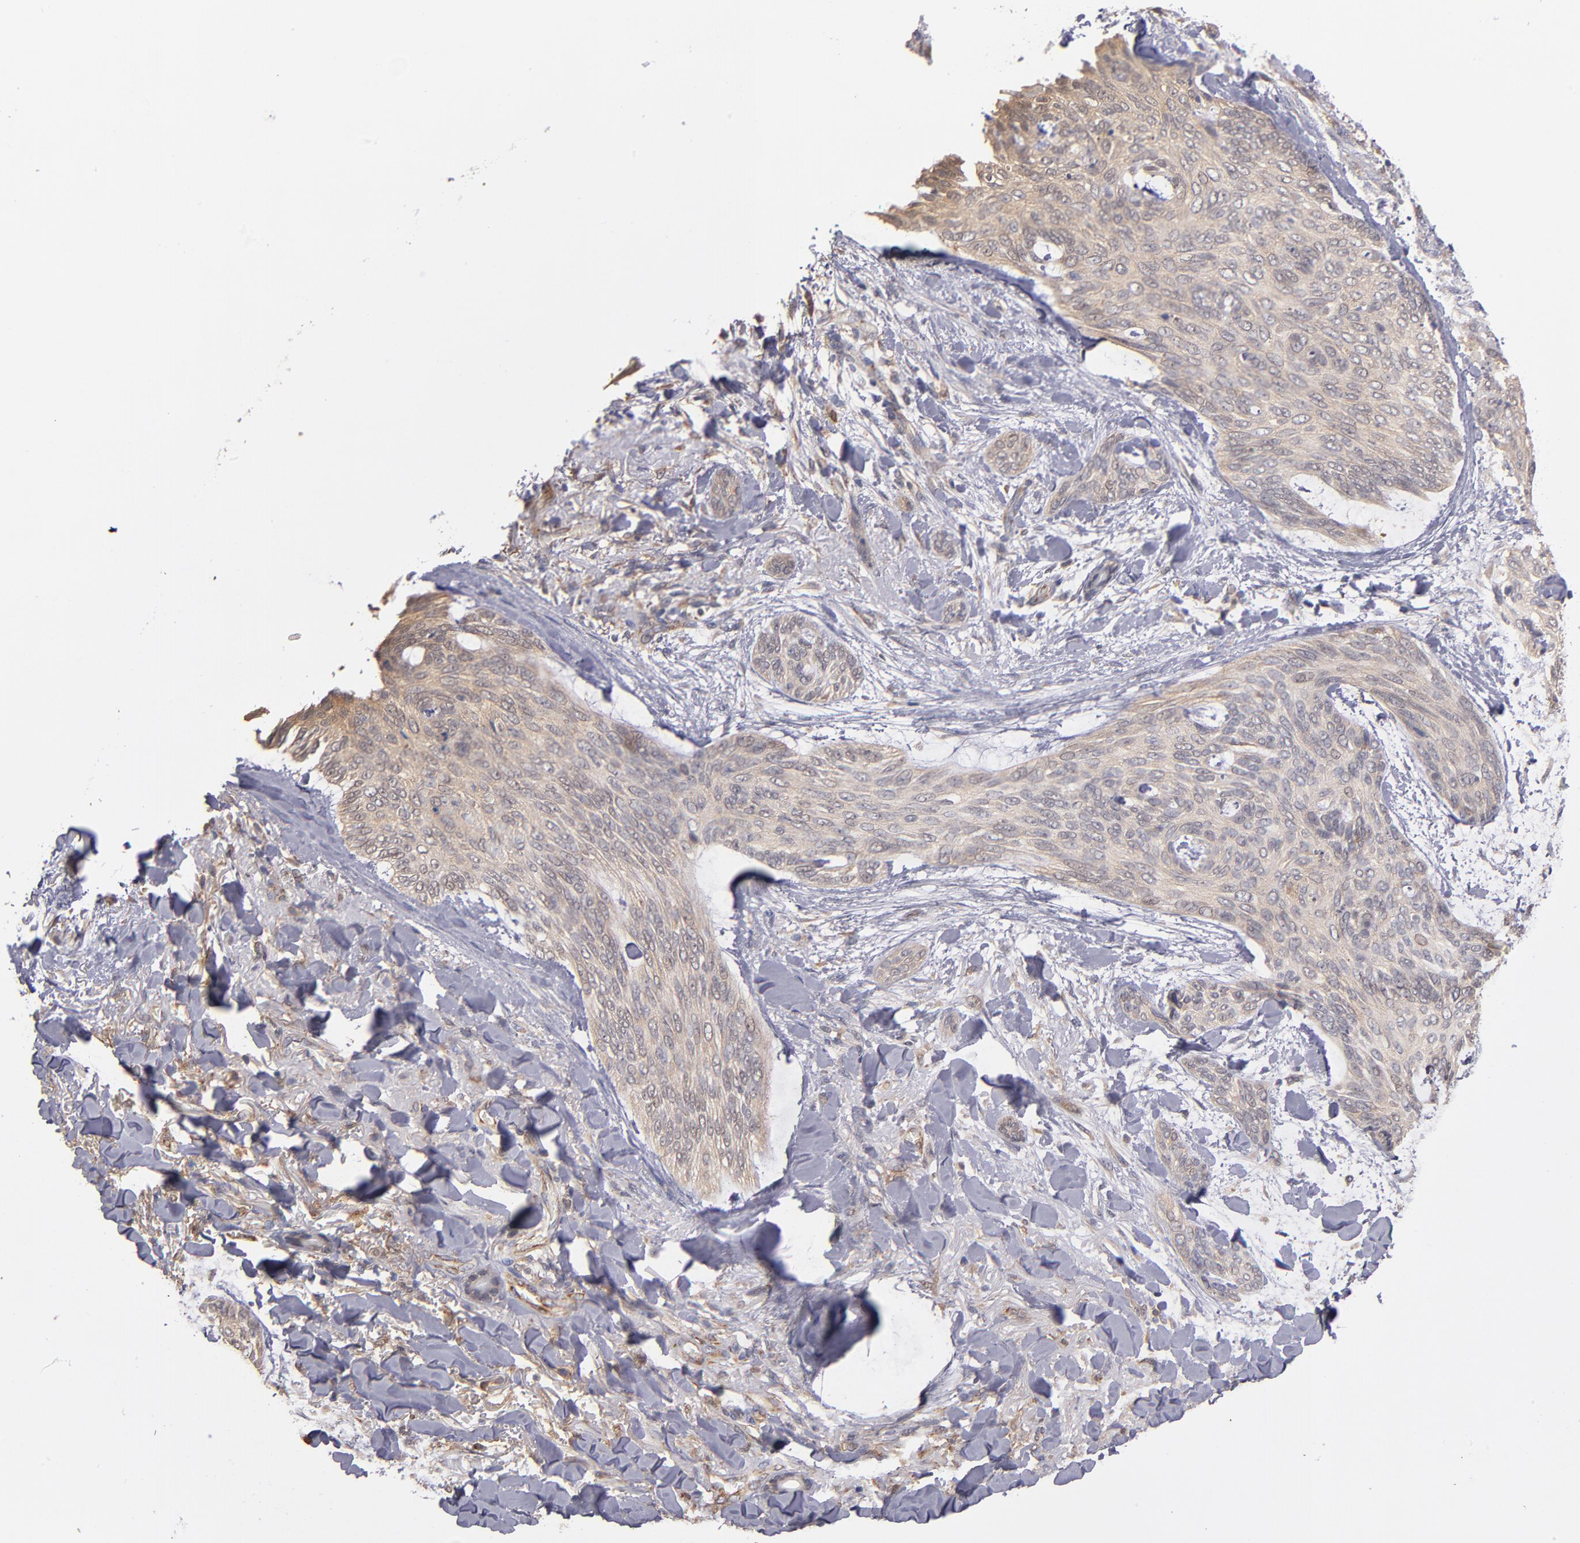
{"staining": {"intensity": "weak", "quantity": ">75%", "location": "cytoplasmic/membranous"}, "tissue": "skin cancer", "cell_type": "Tumor cells", "image_type": "cancer", "snomed": [{"axis": "morphology", "description": "Normal tissue, NOS"}, {"axis": "morphology", "description": "Basal cell carcinoma"}, {"axis": "topography", "description": "Skin"}], "caption": "Immunohistochemical staining of skin basal cell carcinoma exhibits weak cytoplasmic/membranous protein expression in approximately >75% of tumor cells. (Stains: DAB in brown, nuclei in blue, Microscopy: brightfield microscopy at high magnification).", "gene": "GMFG", "patient": {"sex": "female", "age": 71}}